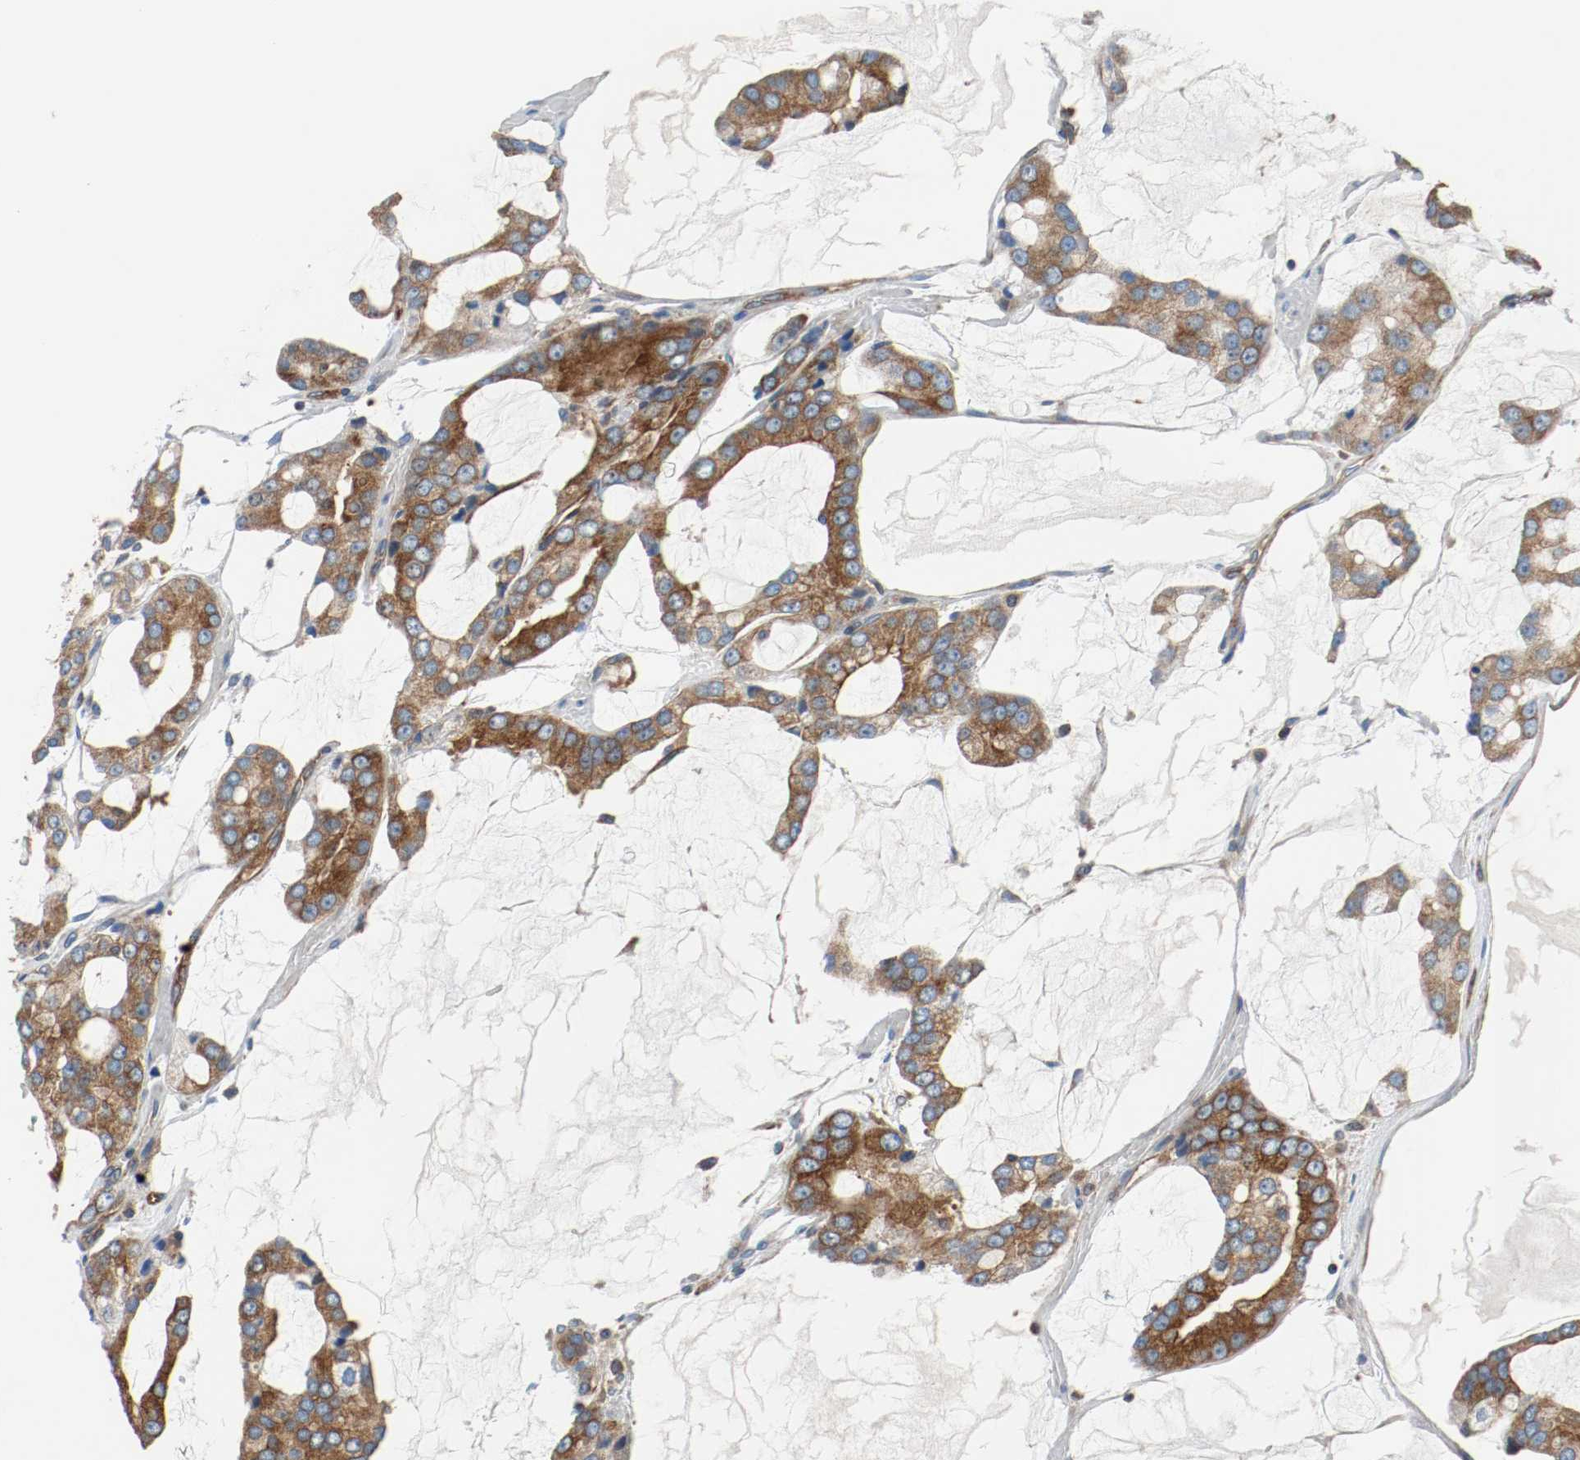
{"staining": {"intensity": "moderate", "quantity": ">75%", "location": "cytoplasmic/membranous"}, "tissue": "prostate cancer", "cell_type": "Tumor cells", "image_type": "cancer", "snomed": [{"axis": "morphology", "description": "Adenocarcinoma, High grade"}, {"axis": "topography", "description": "Prostate"}], "caption": "High-grade adenocarcinoma (prostate) tissue displays moderate cytoplasmic/membranous staining in approximately >75% of tumor cells, visualized by immunohistochemistry. (Stains: DAB in brown, nuclei in blue, Microscopy: brightfield microscopy at high magnification).", "gene": "TUBA3D", "patient": {"sex": "male", "age": 67}}